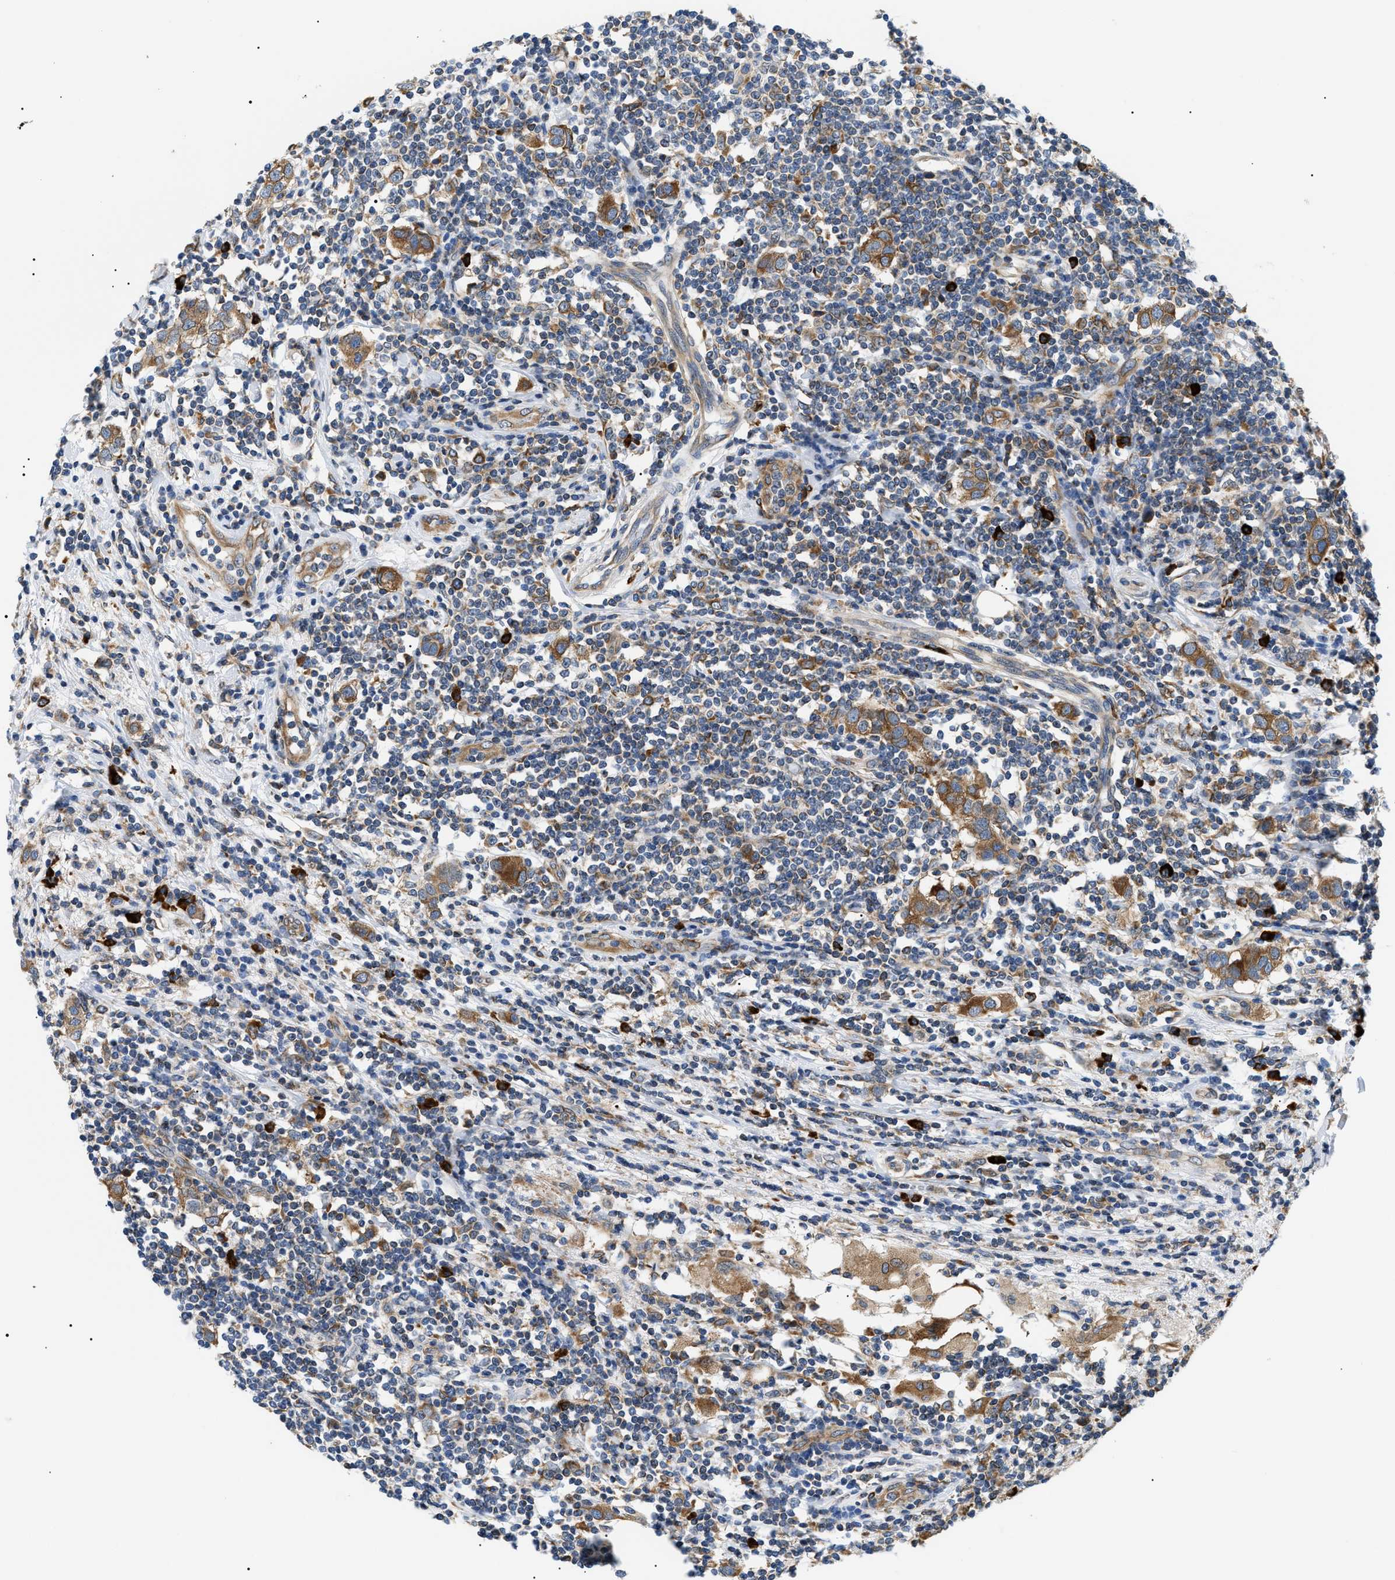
{"staining": {"intensity": "moderate", "quantity": ">75%", "location": "cytoplasmic/membranous"}, "tissue": "breast cancer", "cell_type": "Tumor cells", "image_type": "cancer", "snomed": [{"axis": "morphology", "description": "Duct carcinoma"}, {"axis": "topography", "description": "Breast"}], "caption": "Breast cancer stained with a brown dye exhibits moderate cytoplasmic/membranous positive positivity in approximately >75% of tumor cells.", "gene": "DERL1", "patient": {"sex": "female", "age": 50}}